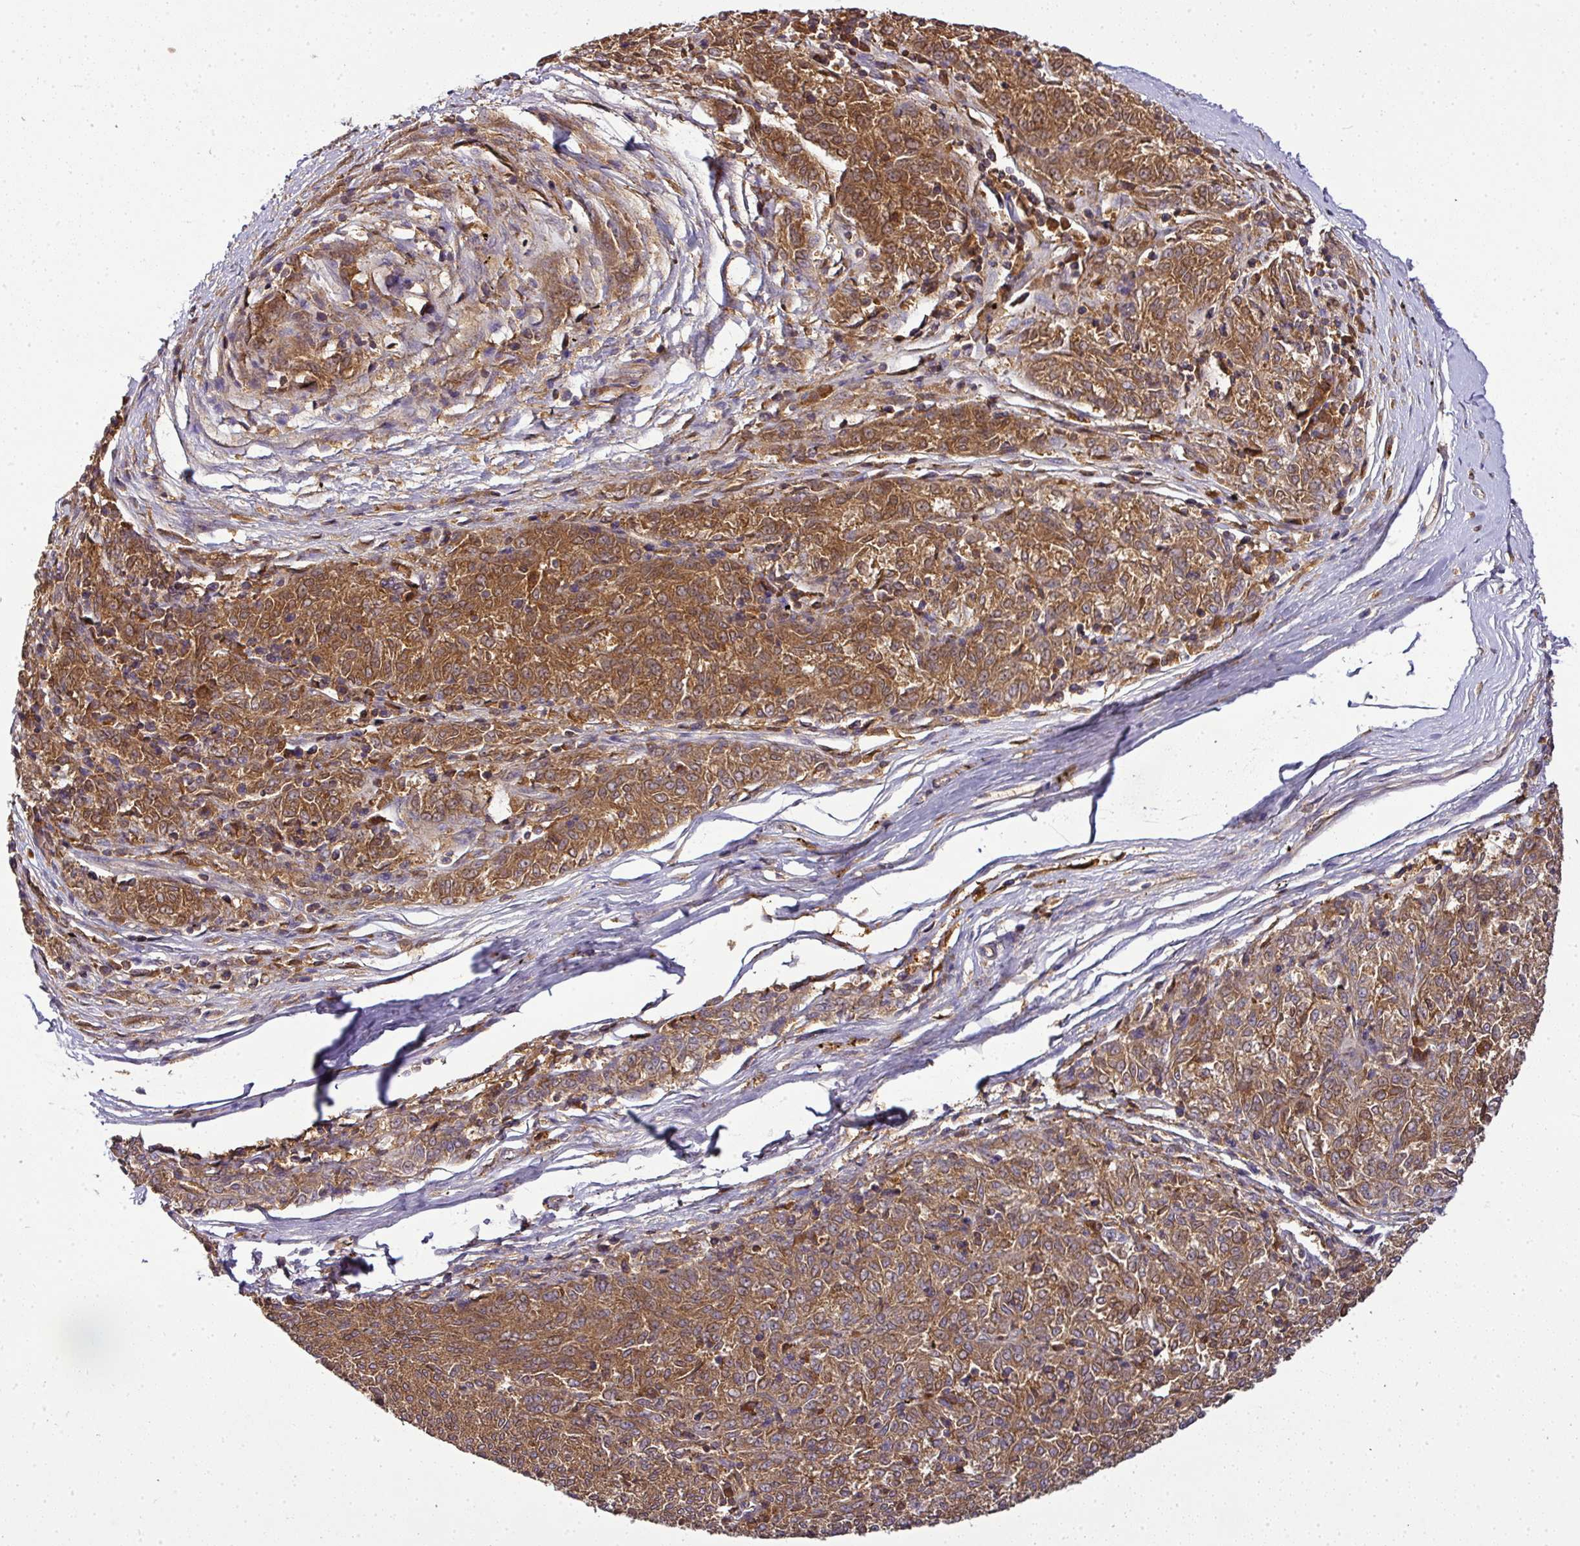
{"staining": {"intensity": "moderate", "quantity": ">75%", "location": "cytoplasmic/membranous"}, "tissue": "melanoma", "cell_type": "Tumor cells", "image_type": "cancer", "snomed": [{"axis": "morphology", "description": "Malignant melanoma, NOS"}, {"axis": "topography", "description": "Skin"}], "caption": "Protein staining by immunohistochemistry demonstrates moderate cytoplasmic/membranous positivity in approximately >75% of tumor cells in malignant melanoma.", "gene": "CAB39L", "patient": {"sex": "female", "age": 72}}